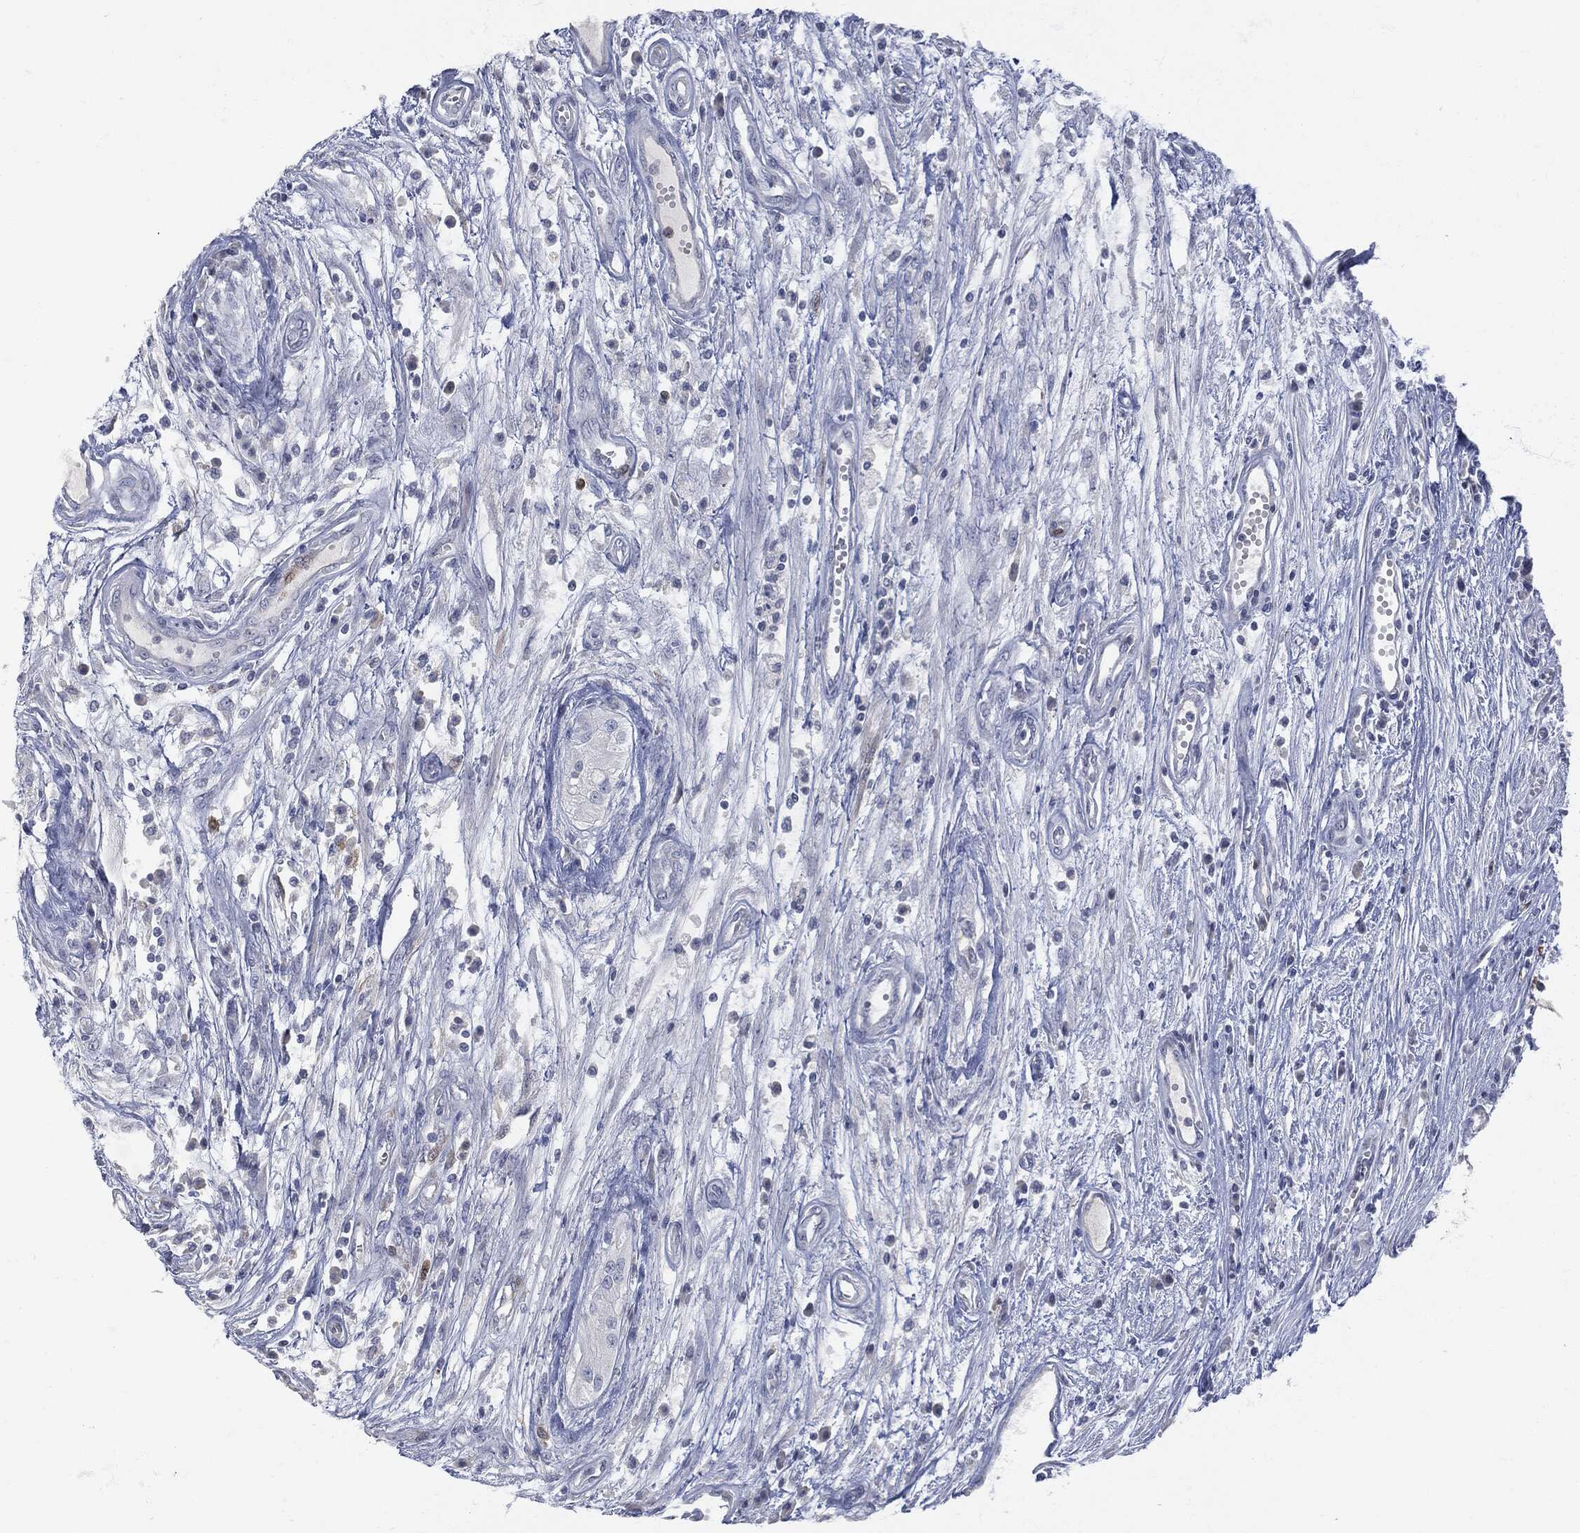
{"staining": {"intensity": "moderate", "quantity": "<25%", "location": "cytoplasmic/membranous"}, "tissue": "testis cancer", "cell_type": "Tumor cells", "image_type": "cancer", "snomed": [{"axis": "morphology", "description": "Seminoma, NOS"}, {"axis": "morphology", "description": "Carcinoma, Embryonal, NOS"}, {"axis": "topography", "description": "Testis"}], "caption": "Human testis cancer stained for a protein (brown) displays moderate cytoplasmic/membranous positive expression in approximately <25% of tumor cells.", "gene": "UBE2C", "patient": {"sex": "male", "age": 22}}